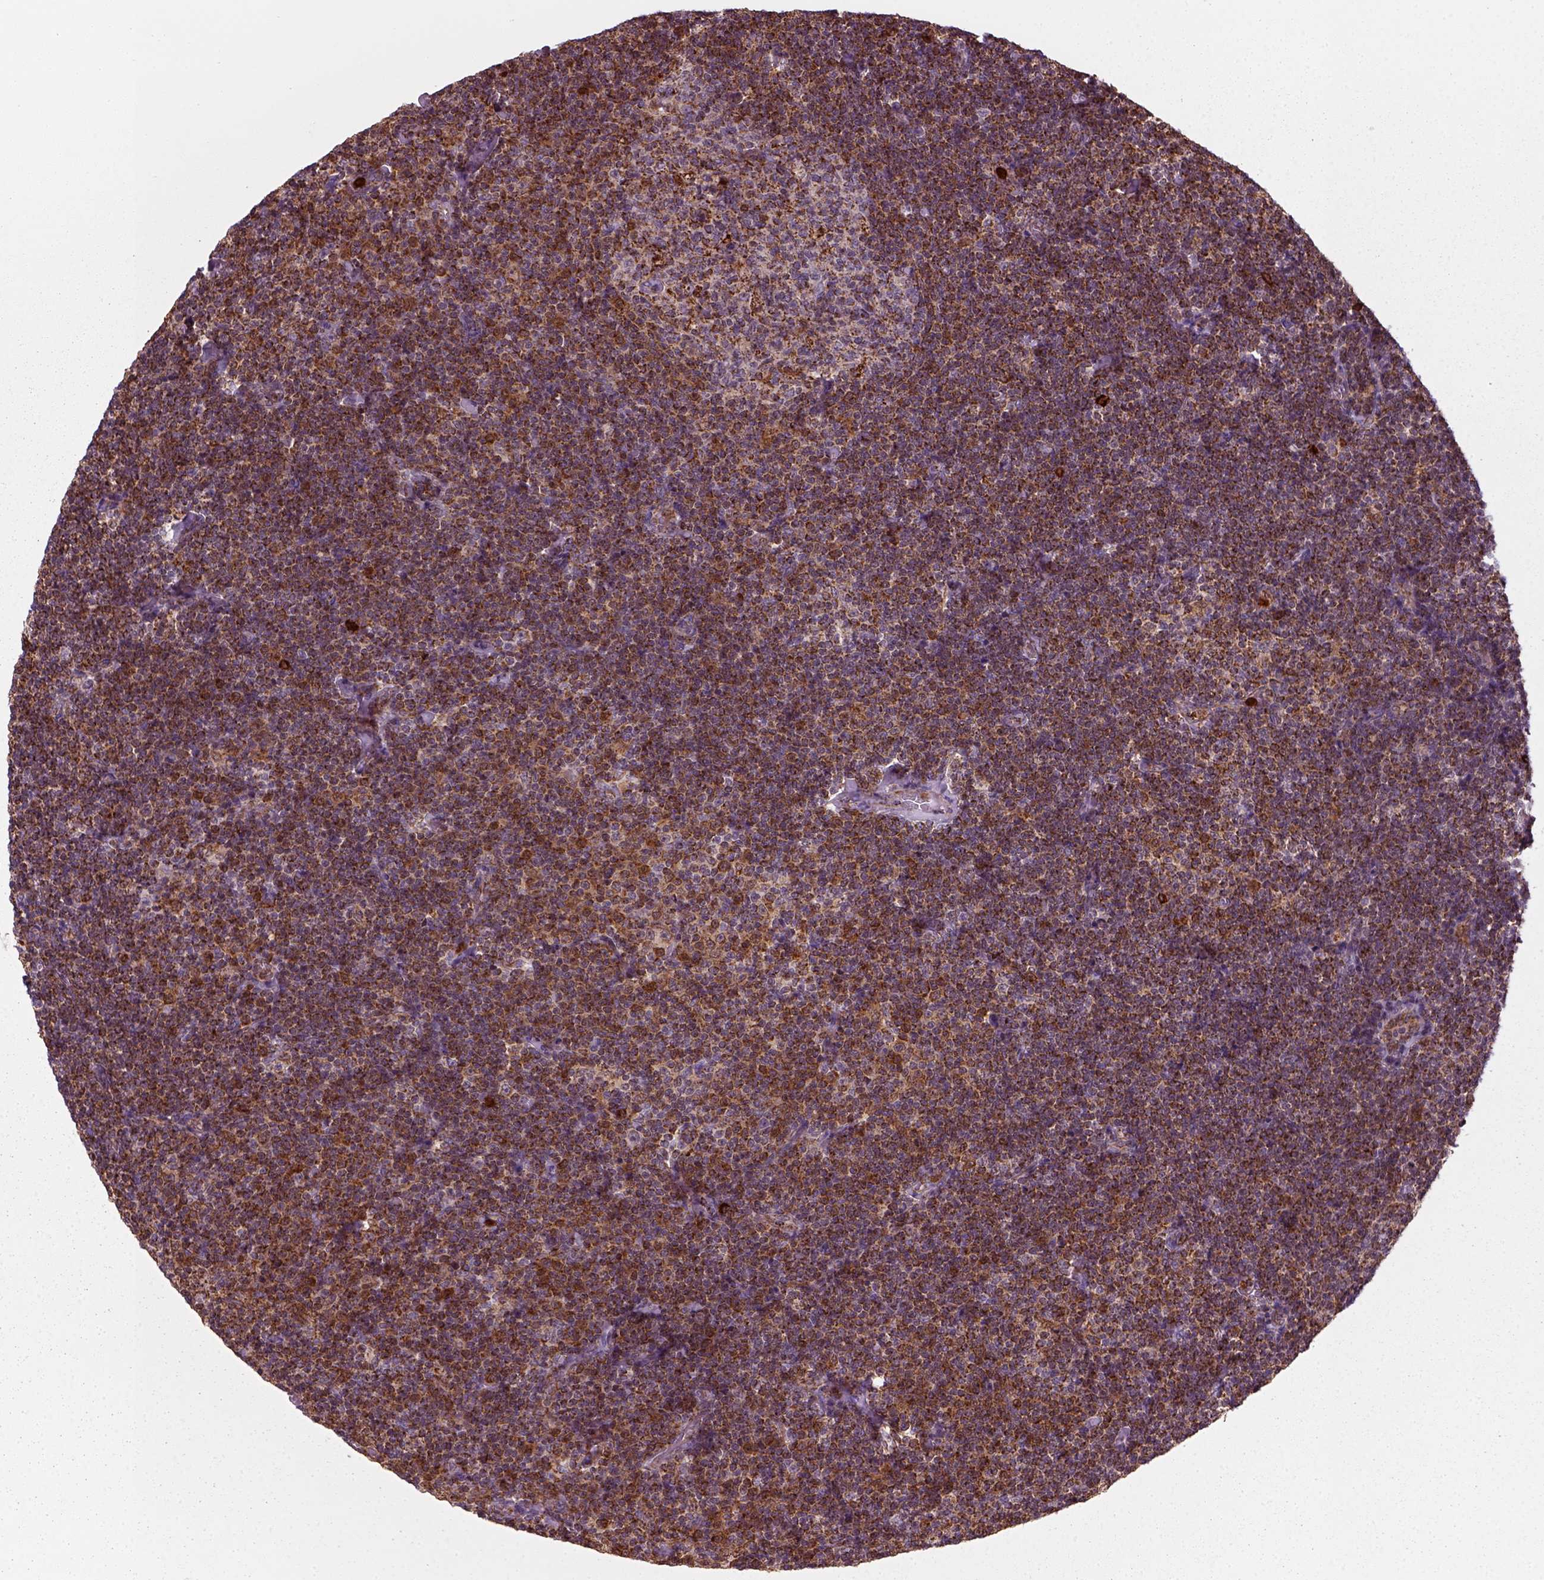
{"staining": {"intensity": "strong", "quantity": ">75%", "location": "cytoplasmic/membranous"}, "tissue": "lymphoma", "cell_type": "Tumor cells", "image_type": "cancer", "snomed": [{"axis": "morphology", "description": "Malignant lymphoma, non-Hodgkin's type, Low grade"}, {"axis": "topography", "description": "Lymph node"}], "caption": "IHC (DAB (3,3'-diaminobenzidine)) staining of human lymphoma reveals strong cytoplasmic/membranous protein positivity in approximately >75% of tumor cells. (Stains: DAB in brown, nuclei in blue, Microscopy: brightfield microscopy at high magnification).", "gene": "NUDT16L1", "patient": {"sex": "male", "age": 81}}